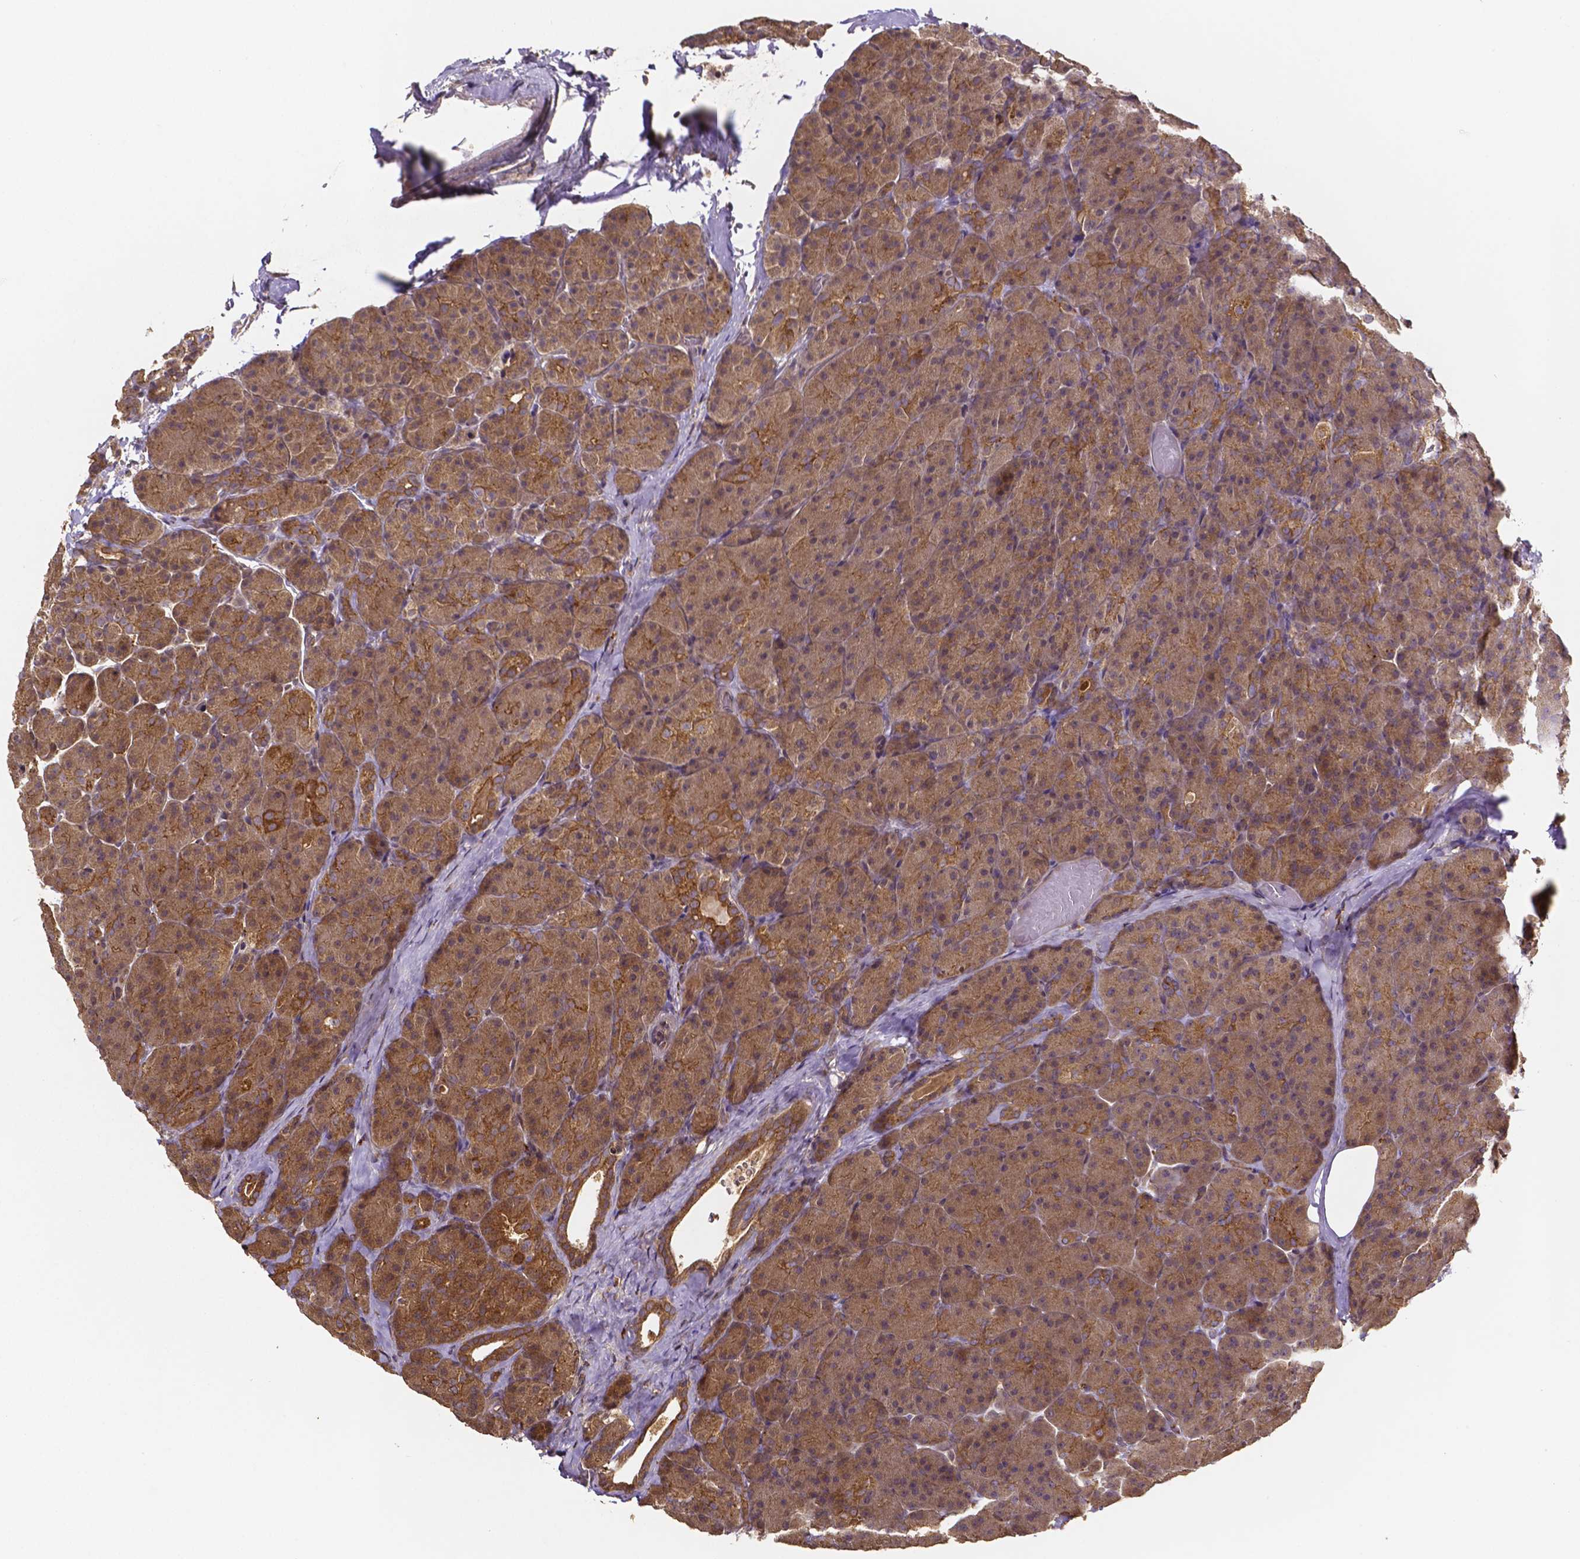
{"staining": {"intensity": "moderate", "quantity": ">75%", "location": "cytoplasmic/membranous"}, "tissue": "pancreas", "cell_type": "Exocrine glandular cells", "image_type": "normal", "snomed": [{"axis": "morphology", "description": "Normal tissue, NOS"}, {"axis": "topography", "description": "Pancreas"}], "caption": "Approximately >75% of exocrine glandular cells in benign human pancreas exhibit moderate cytoplasmic/membranous protein positivity as visualized by brown immunohistochemical staining.", "gene": "RNF123", "patient": {"sex": "male", "age": 57}}